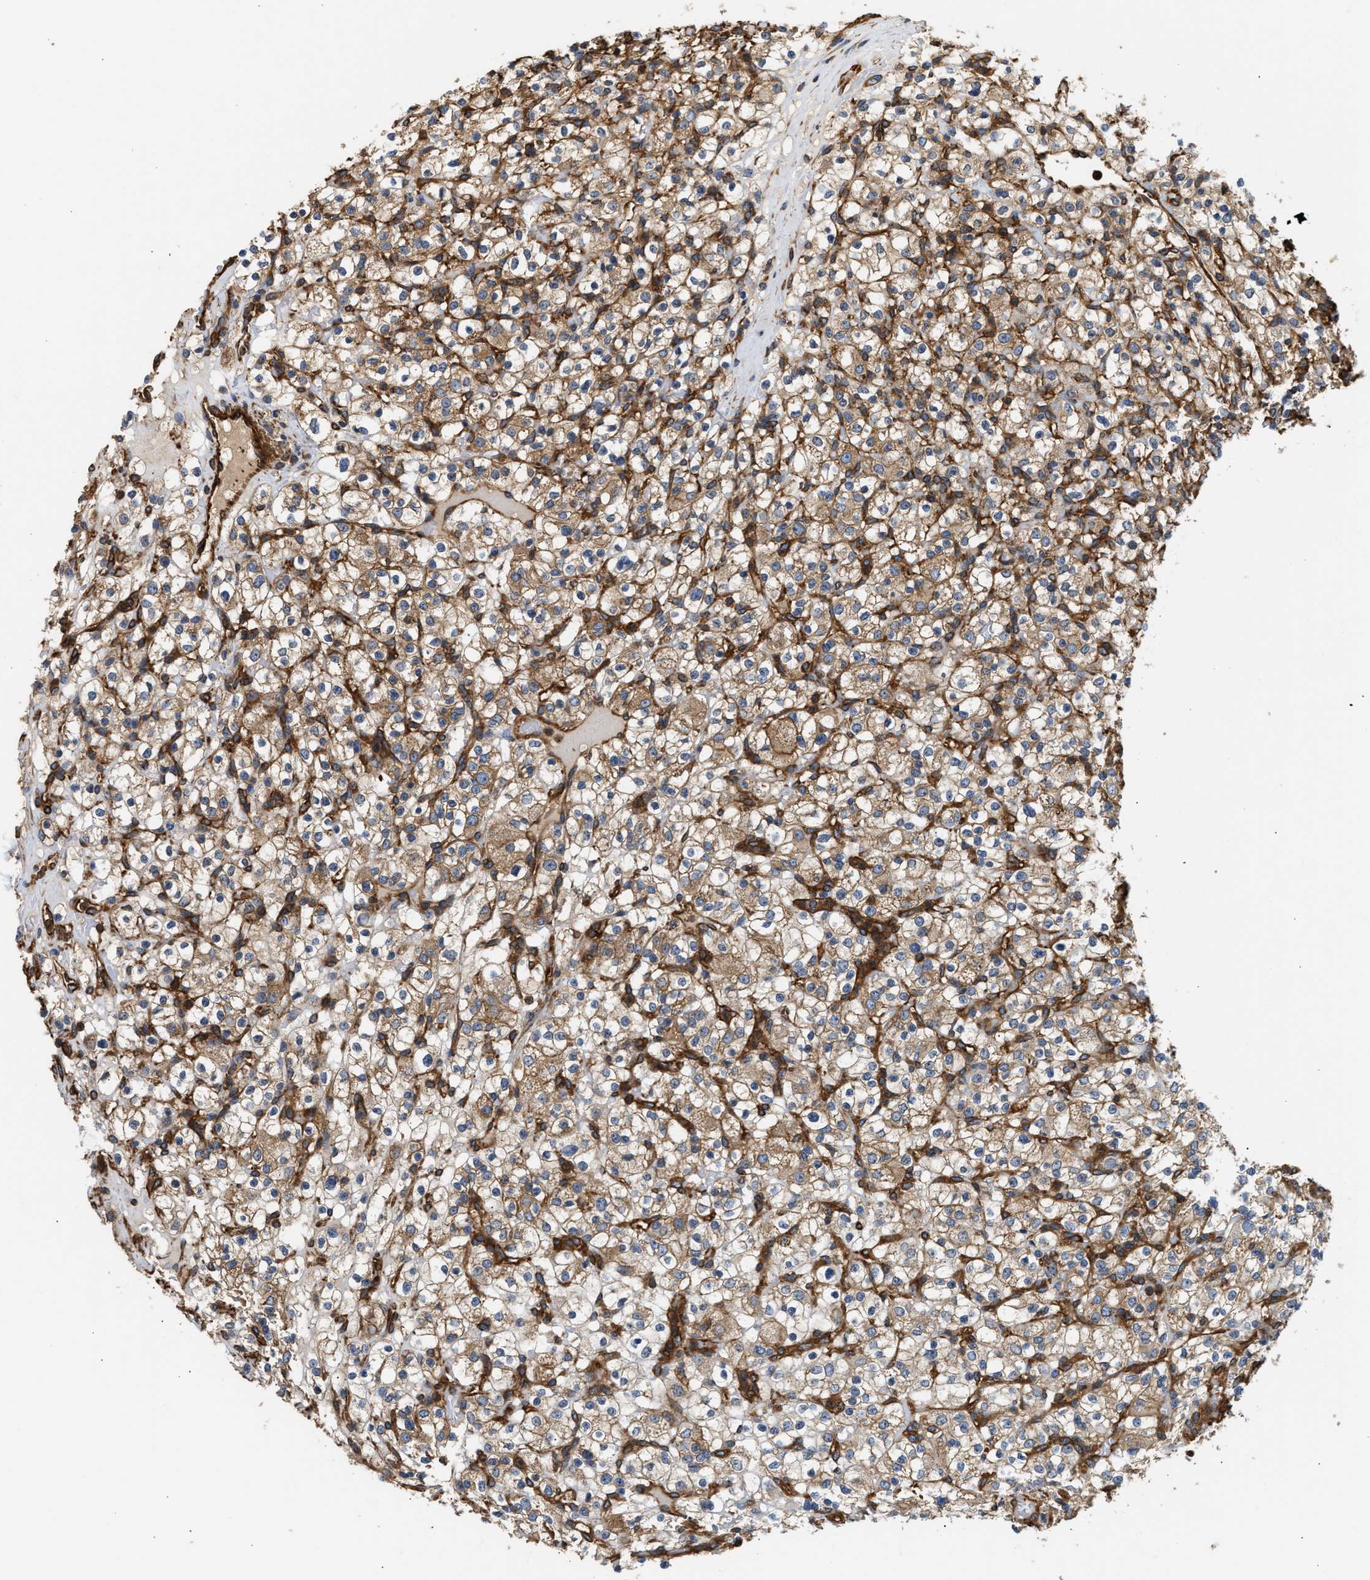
{"staining": {"intensity": "moderate", "quantity": ">75%", "location": "cytoplasmic/membranous"}, "tissue": "renal cancer", "cell_type": "Tumor cells", "image_type": "cancer", "snomed": [{"axis": "morphology", "description": "Normal tissue, NOS"}, {"axis": "morphology", "description": "Adenocarcinoma, NOS"}, {"axis": "topography", "description": "Kidney"}], "caption": "Human renal adenocarcinoma stained for a protein (brown) displays moderate cytoplasmic/membranous positive staining in about >75% of tumor cells.", "gene": "SAMD9L", "patient": {"sex": "female", "age": 72}}